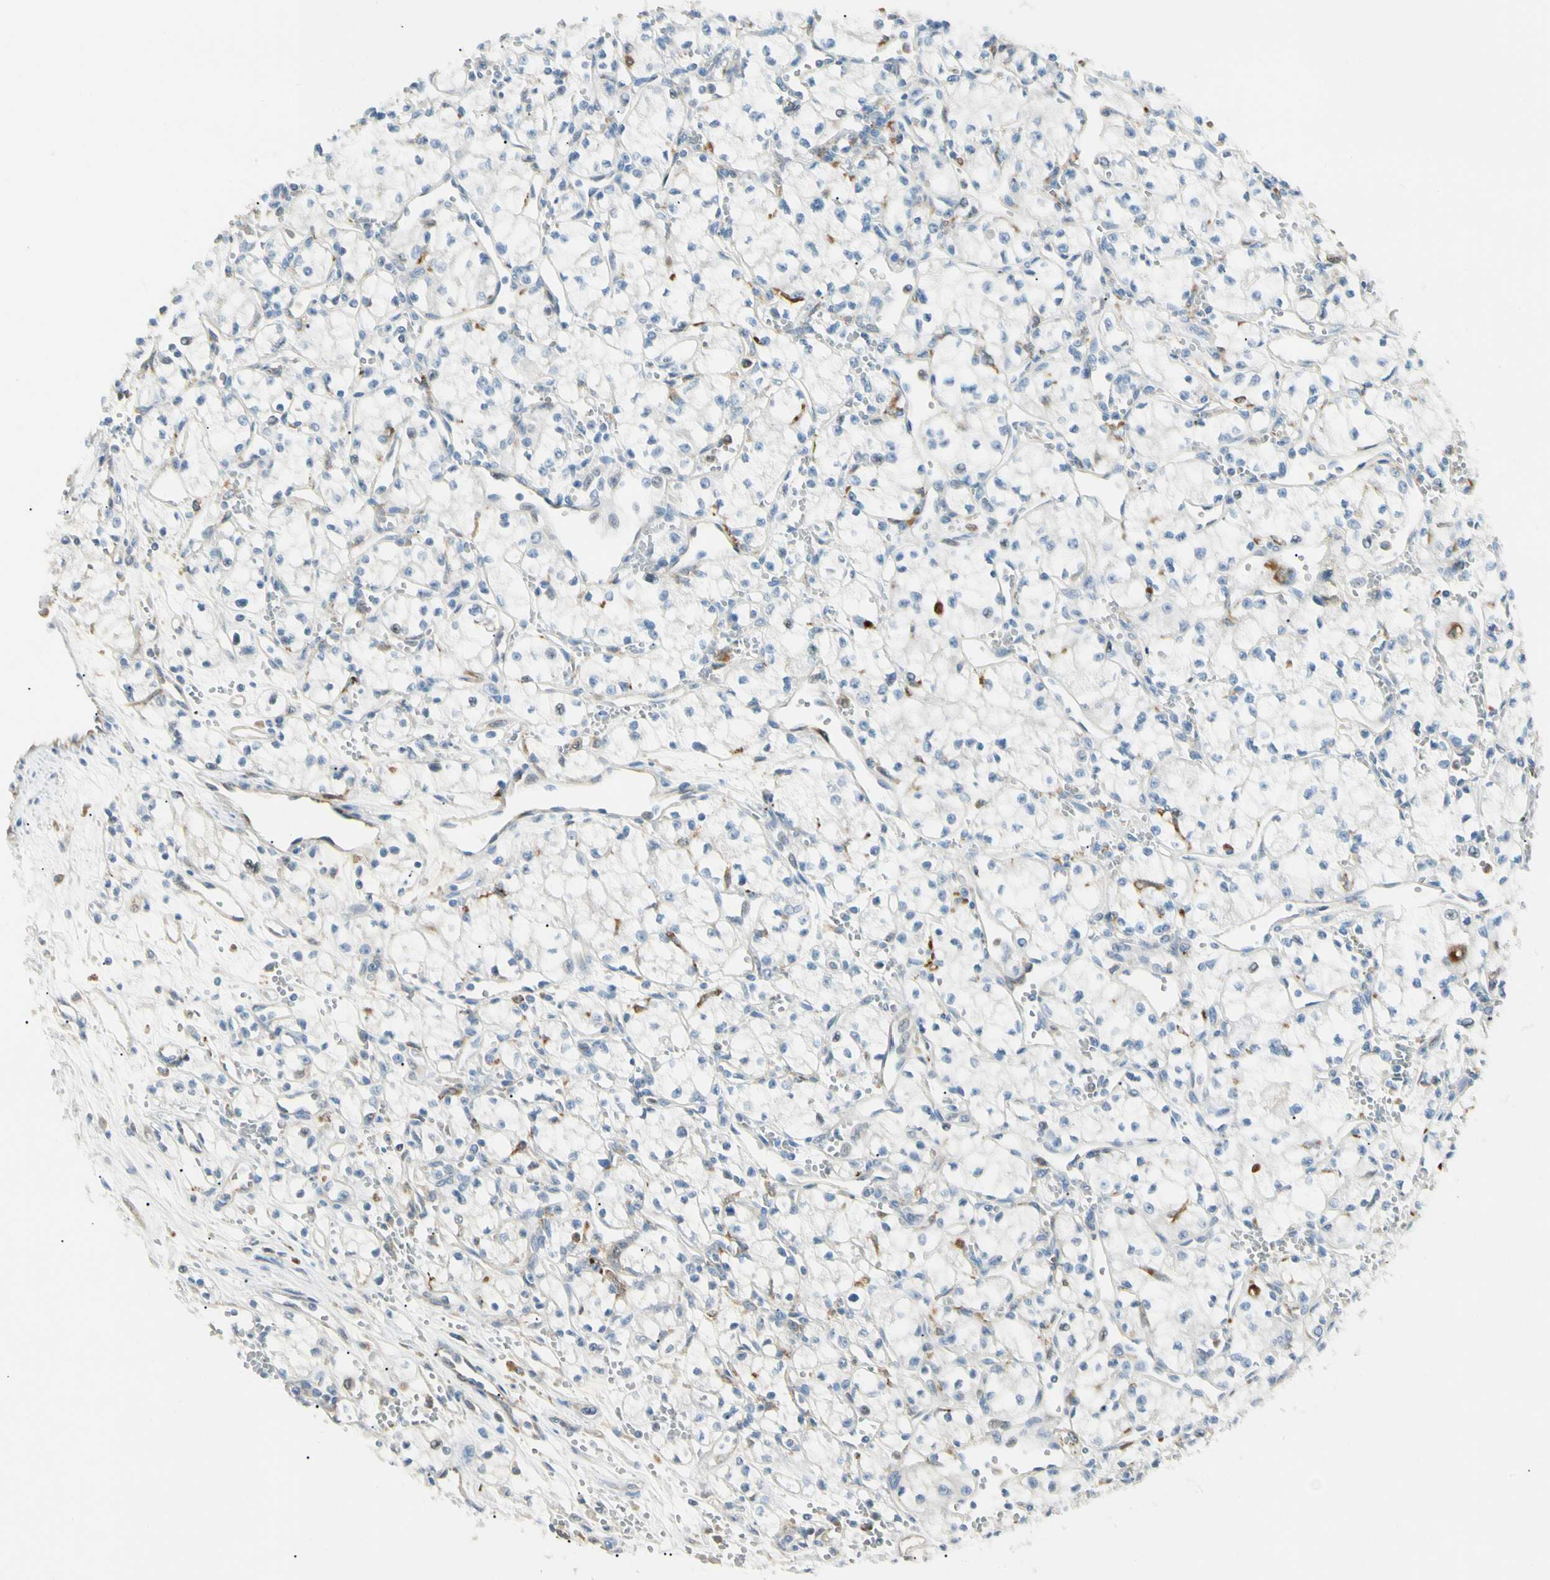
{"staining": {"intensity": "negative", "quantity": "none", "location": "none"}, "tissue": "renal cancer", "cell_type": "Tumor cells", "image_type": "cancer", "snomed": [{"axis": "morphology", "description": "Normal tissue, NOS"}, {"axis": "morphology", "description": "Adenocarcinoma, NOS"}, {"axis": "topography", "description": "Kidney"}], "caption": "Immunohistochemistry image of neoplastic tissue: human adenocarcinoma (renal) stained with DAB (3,3'-diaminobenzidine) exhibits no significant protein expression in tumor cells.", "gene": "LPCAT2", "patient": {"sex": "male", "age": 59}}